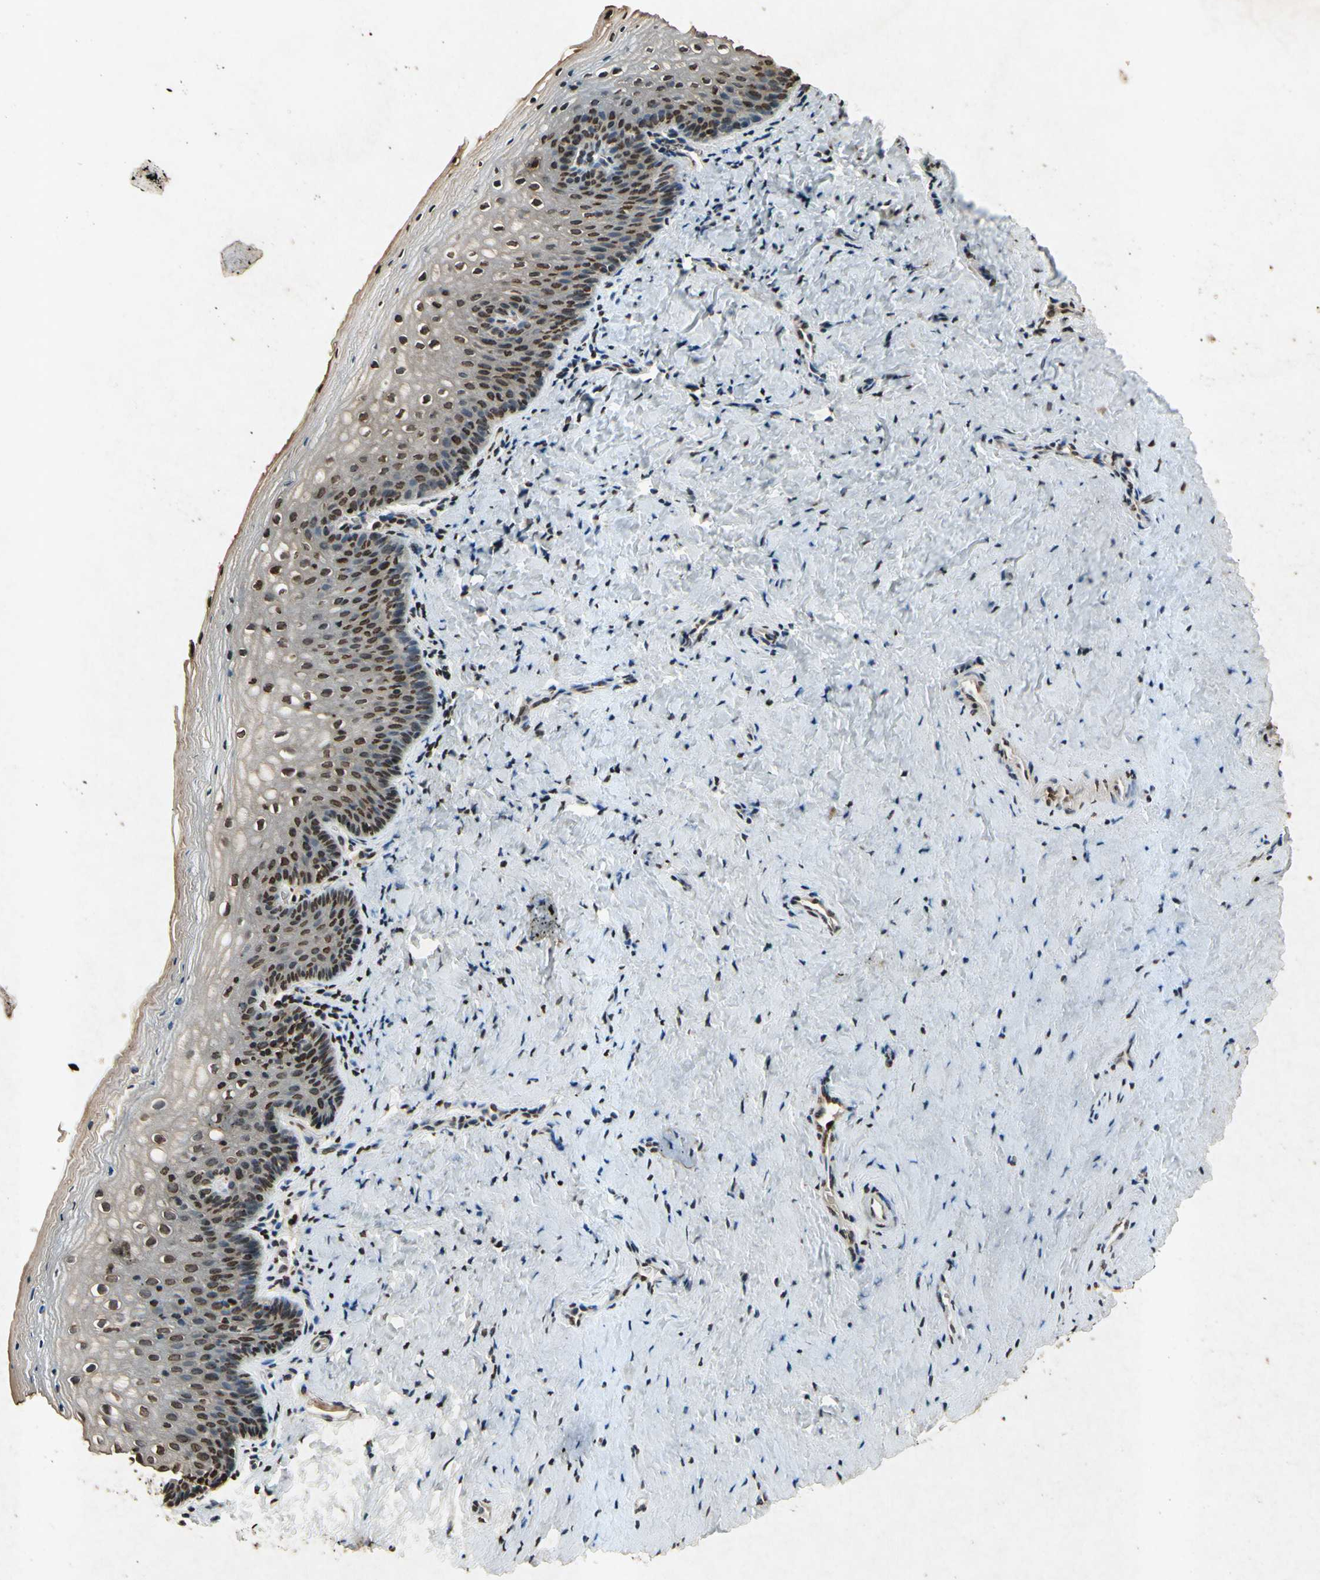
{"staining": {"intensity": "moderate", "quantity": "25%-75%", "location": "cytoplasmic/membranous,nuclear"}, "tissue": "vagina", "cell_type": "Squamous epithelial cells", "image_type": "normal", "snomed": [{"axis": "morphology", "description": "Normal tissue, NOS"}, {"axis": "topography", "description": "Vagina"}], "caption": "A photomicrograph showing moderate cytoplasmic/membranous,nuclear staining in approximately 25%-75% of squamous epithelial cells in normal vagina, as visualized by brown immunohistochemical staining.", "gene": "HOXB3", "patient": {"sex": "female", "age": 46}}